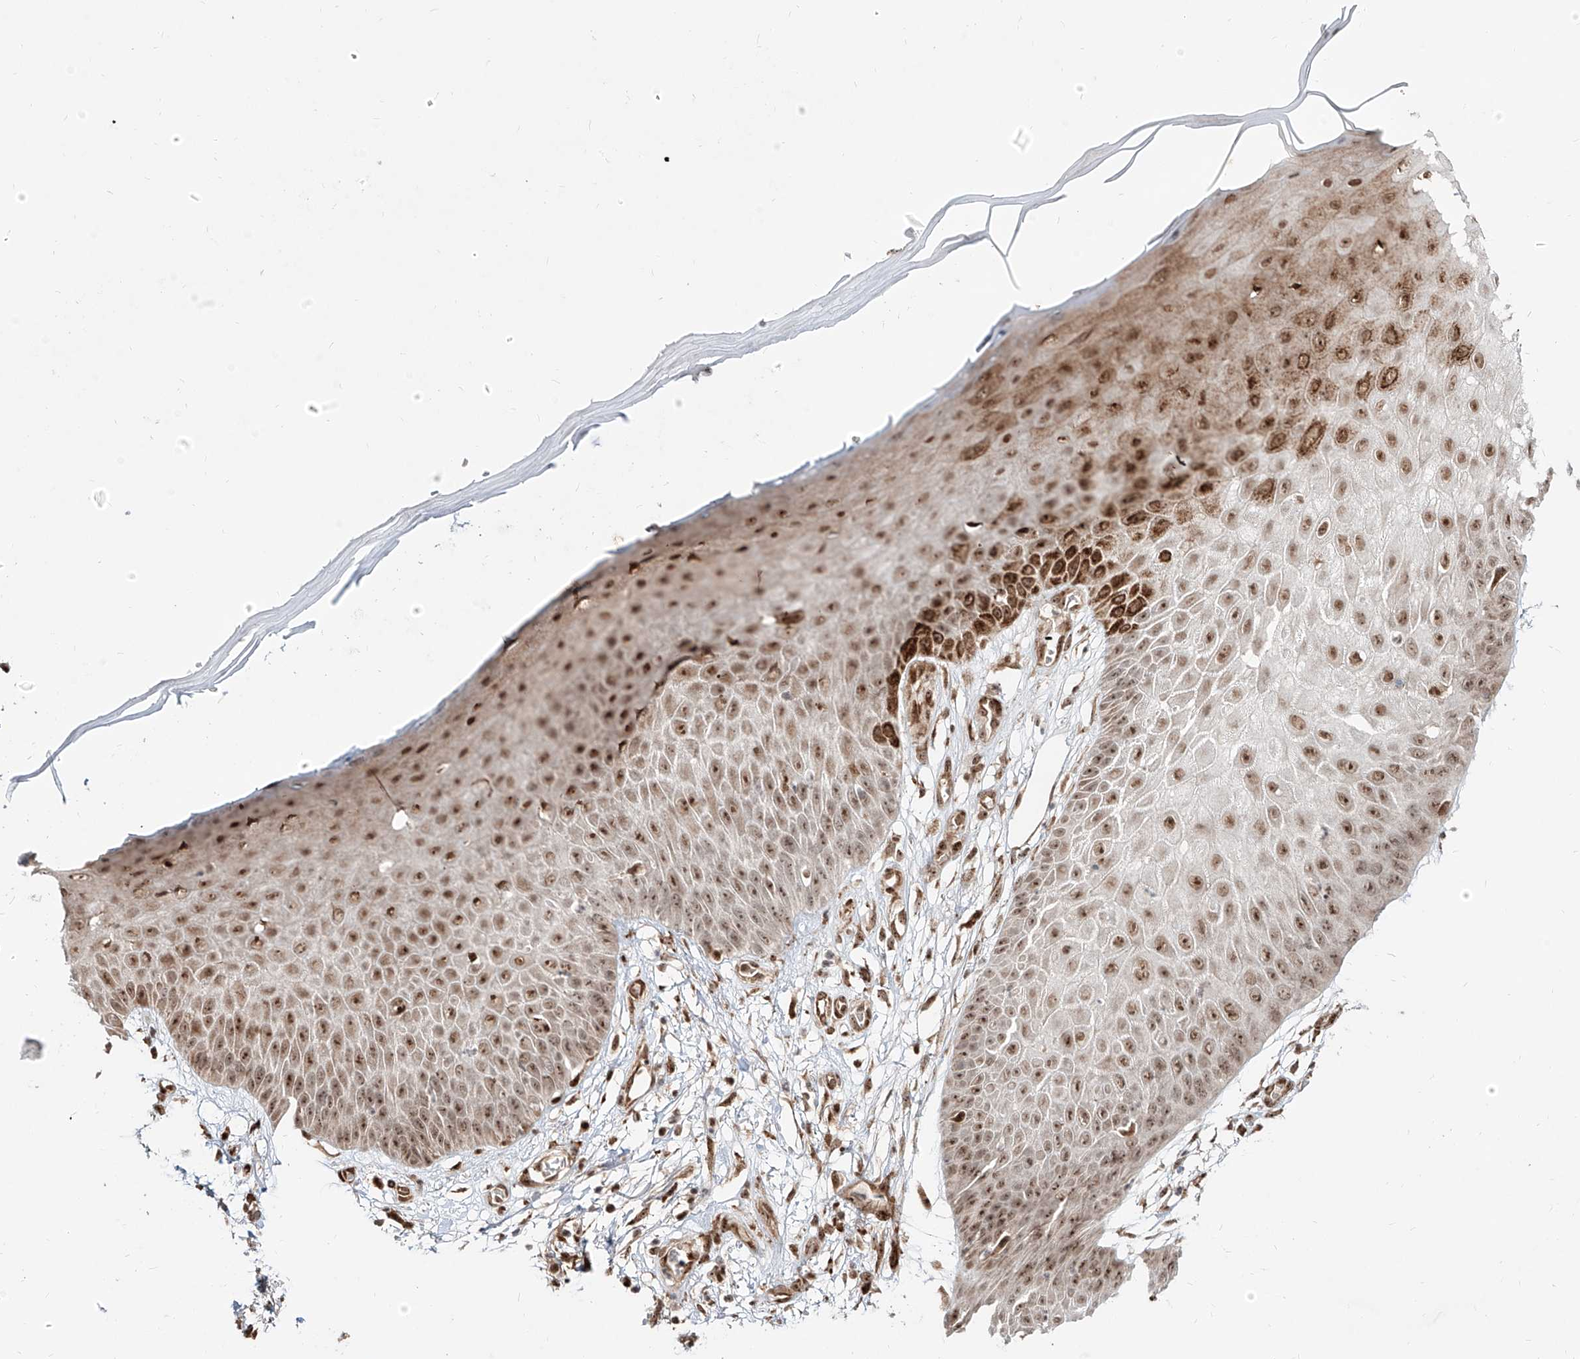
{"staining": {"intensity": "strong", "quantity": ">75%", "location": "cytoplasmic/membranous,nuclear"}, "tissue": "skin", "cell_type": "Fibroblasts", "image_type": "normal", "snomed": [{"axis": "morphology", "description": "Normal tissue, NOS"}, {"axis": "morphology", "description": "Inflammation, NOS"}, {"axis": "topography", "description": "Skin"}], "caption": "This photomicrograph displays immunohistochemistry (IHC) staining of unremarkable human skin, with high strong cytoplasmic/membranous,nuclear staining in about >75% of fibroblasts.", "gene": "ZNF710", "patient": {"sex": "female", "age": 44}}